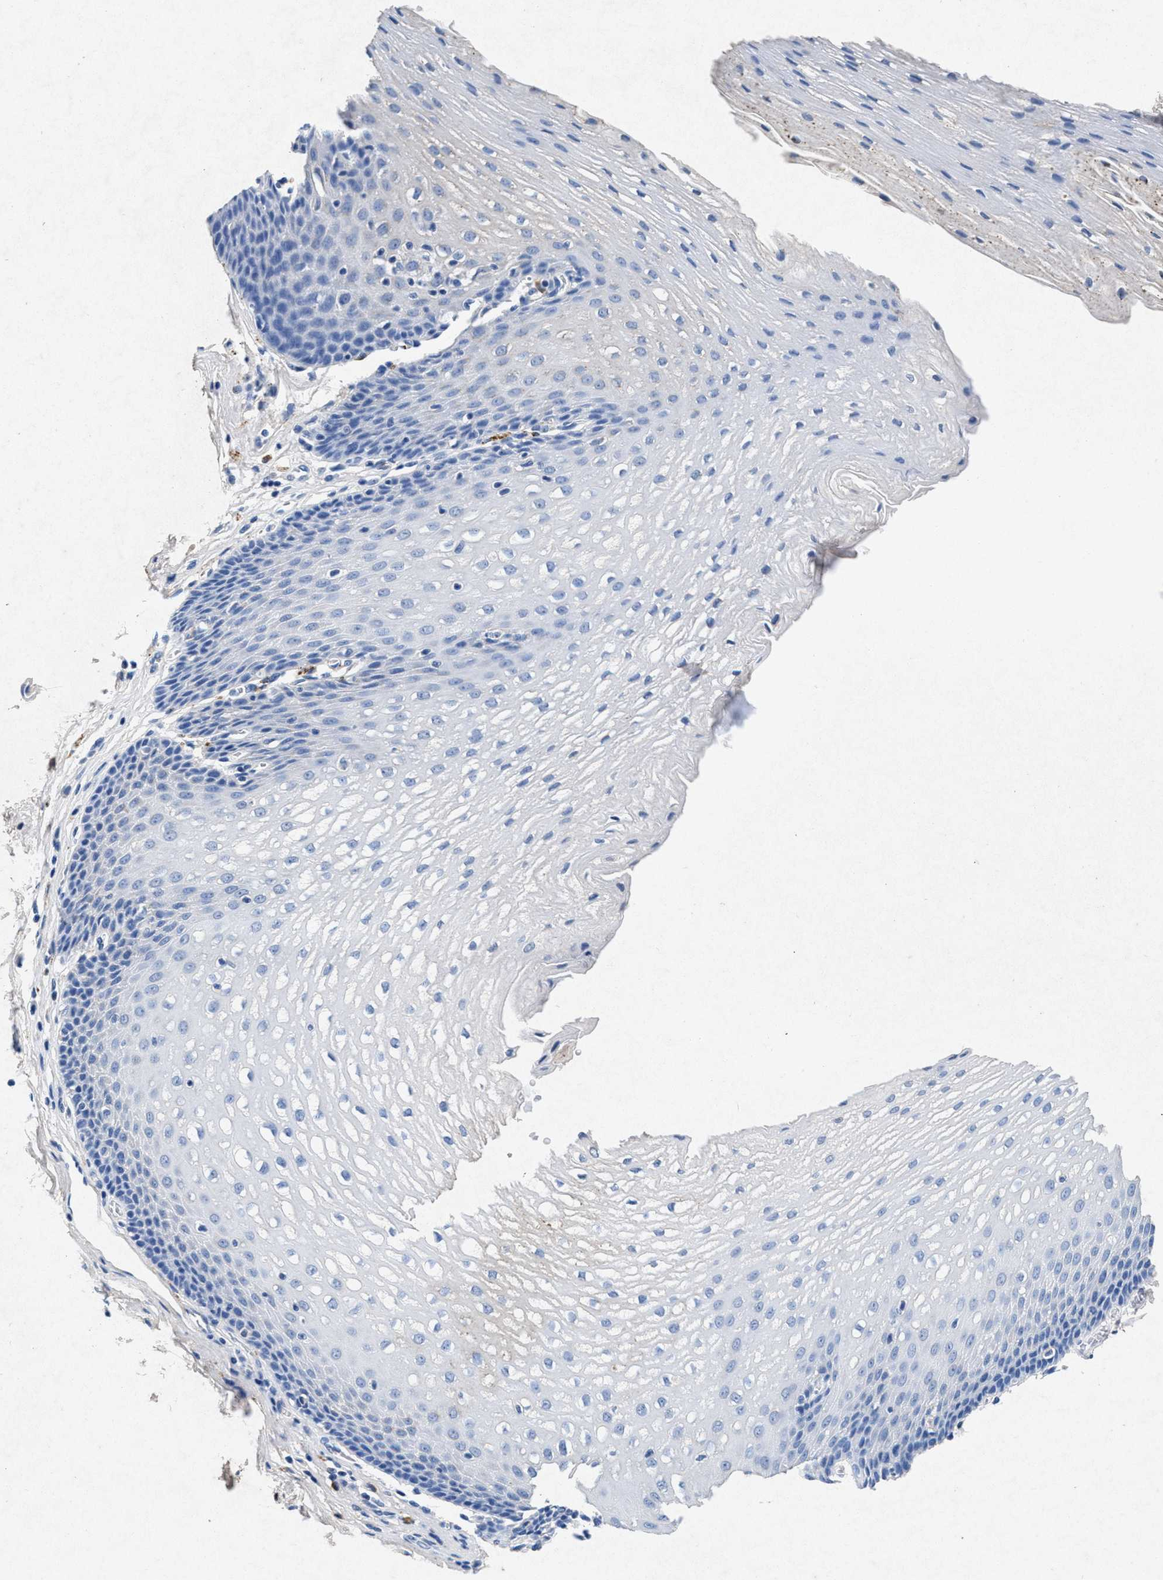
{"staining": {"intensity": "negative", "quantity": "none", "location": "none"}, "tissue": "esophagus", "cell_type": "Squamous epithelial cells", "image_type": "normal", "snomed": [{"axis": "morphology", "description": "Normal tissue, NOS"}, {"axis": "topography", "description": "Esophagus"}], "caption": "Immunohistochemistry (IHC) image of normal esophagus: esophagus stained with DAB exhibits no significant protein expression in squamous epithelial cells.", "gene": "MAP6", "patient": {"sex": "male", "age": 48}}